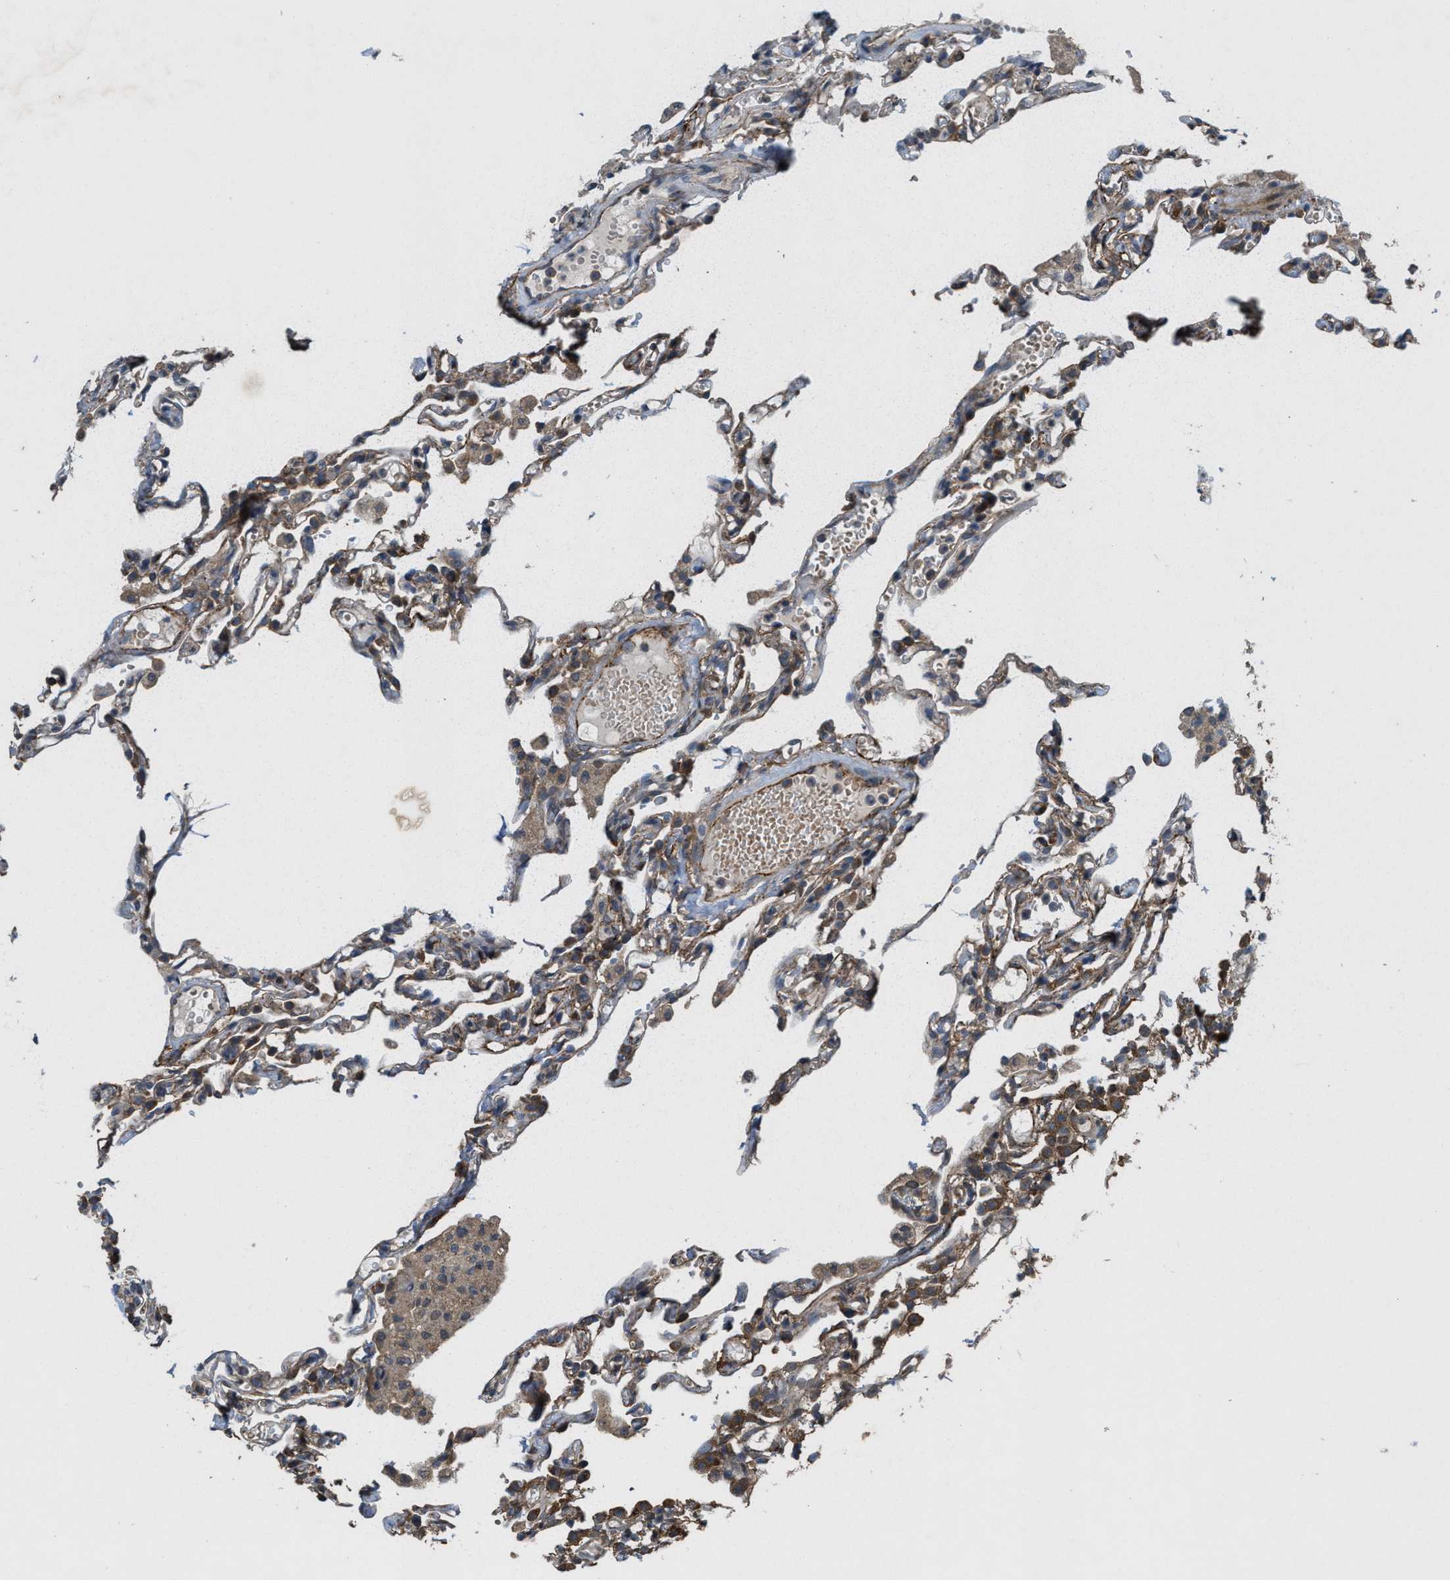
{"staining": {"intensity": "moderate", "quantity": ">75%", "location": "cytoplasmic/membranous"}, "tissue": "lung", "cell_type": "Alveolar cells", "image_type": "normal", "snomed": [{"axis": "morphology", "description": "Normal tissue, NOS"}, {"axis": "topography", "description": "Lung"}], "caption": "Protein expression by immunohistochemistry (IHC) demonstrates moderate cytoplasmic/membranous positivity in about >75% of alveolar cells in benign lung.", "gene": "ARHGEF5", "patient": {"sex": "male", "age": 21}}